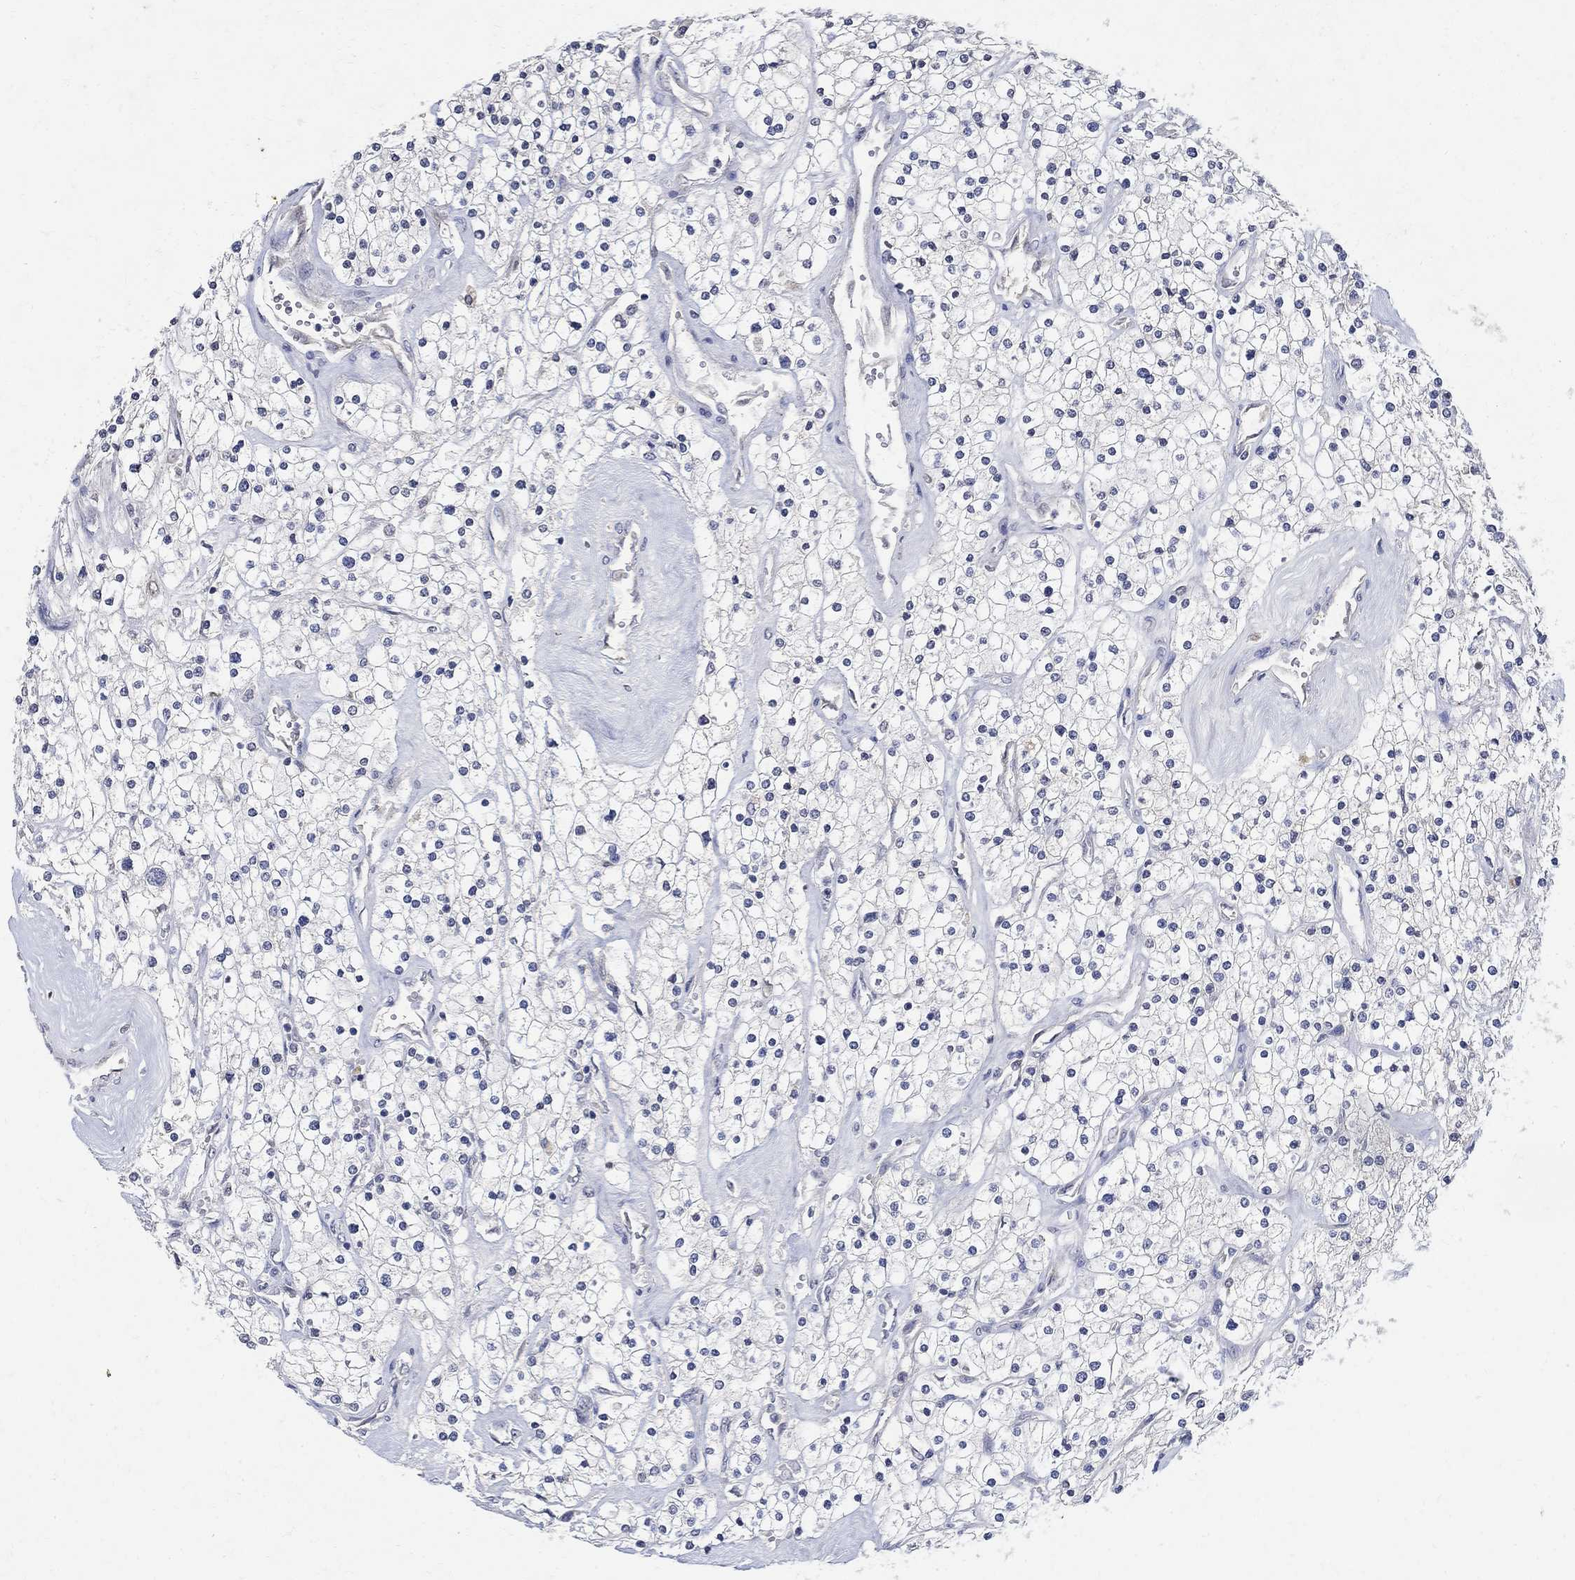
{"staining": {"intensity": "negative", "quantity": "none", "location": "none"}, "tissue": "renal cancer", "cell_type": "Tumor cells", "image_type": "cancer", "snomed": [{"axis": "morphology", "description": "Adenocarcinoma, NOS"}, {"axis": "topography", "description": "Kidney"}], "caption": "Human renal adenocarcinoma stained for a protein using immunohistochemistry (IHC) displays no staining in tumor cells.", "gene": "TMEM169", "patient": {"sex": "male", "age": 80}}